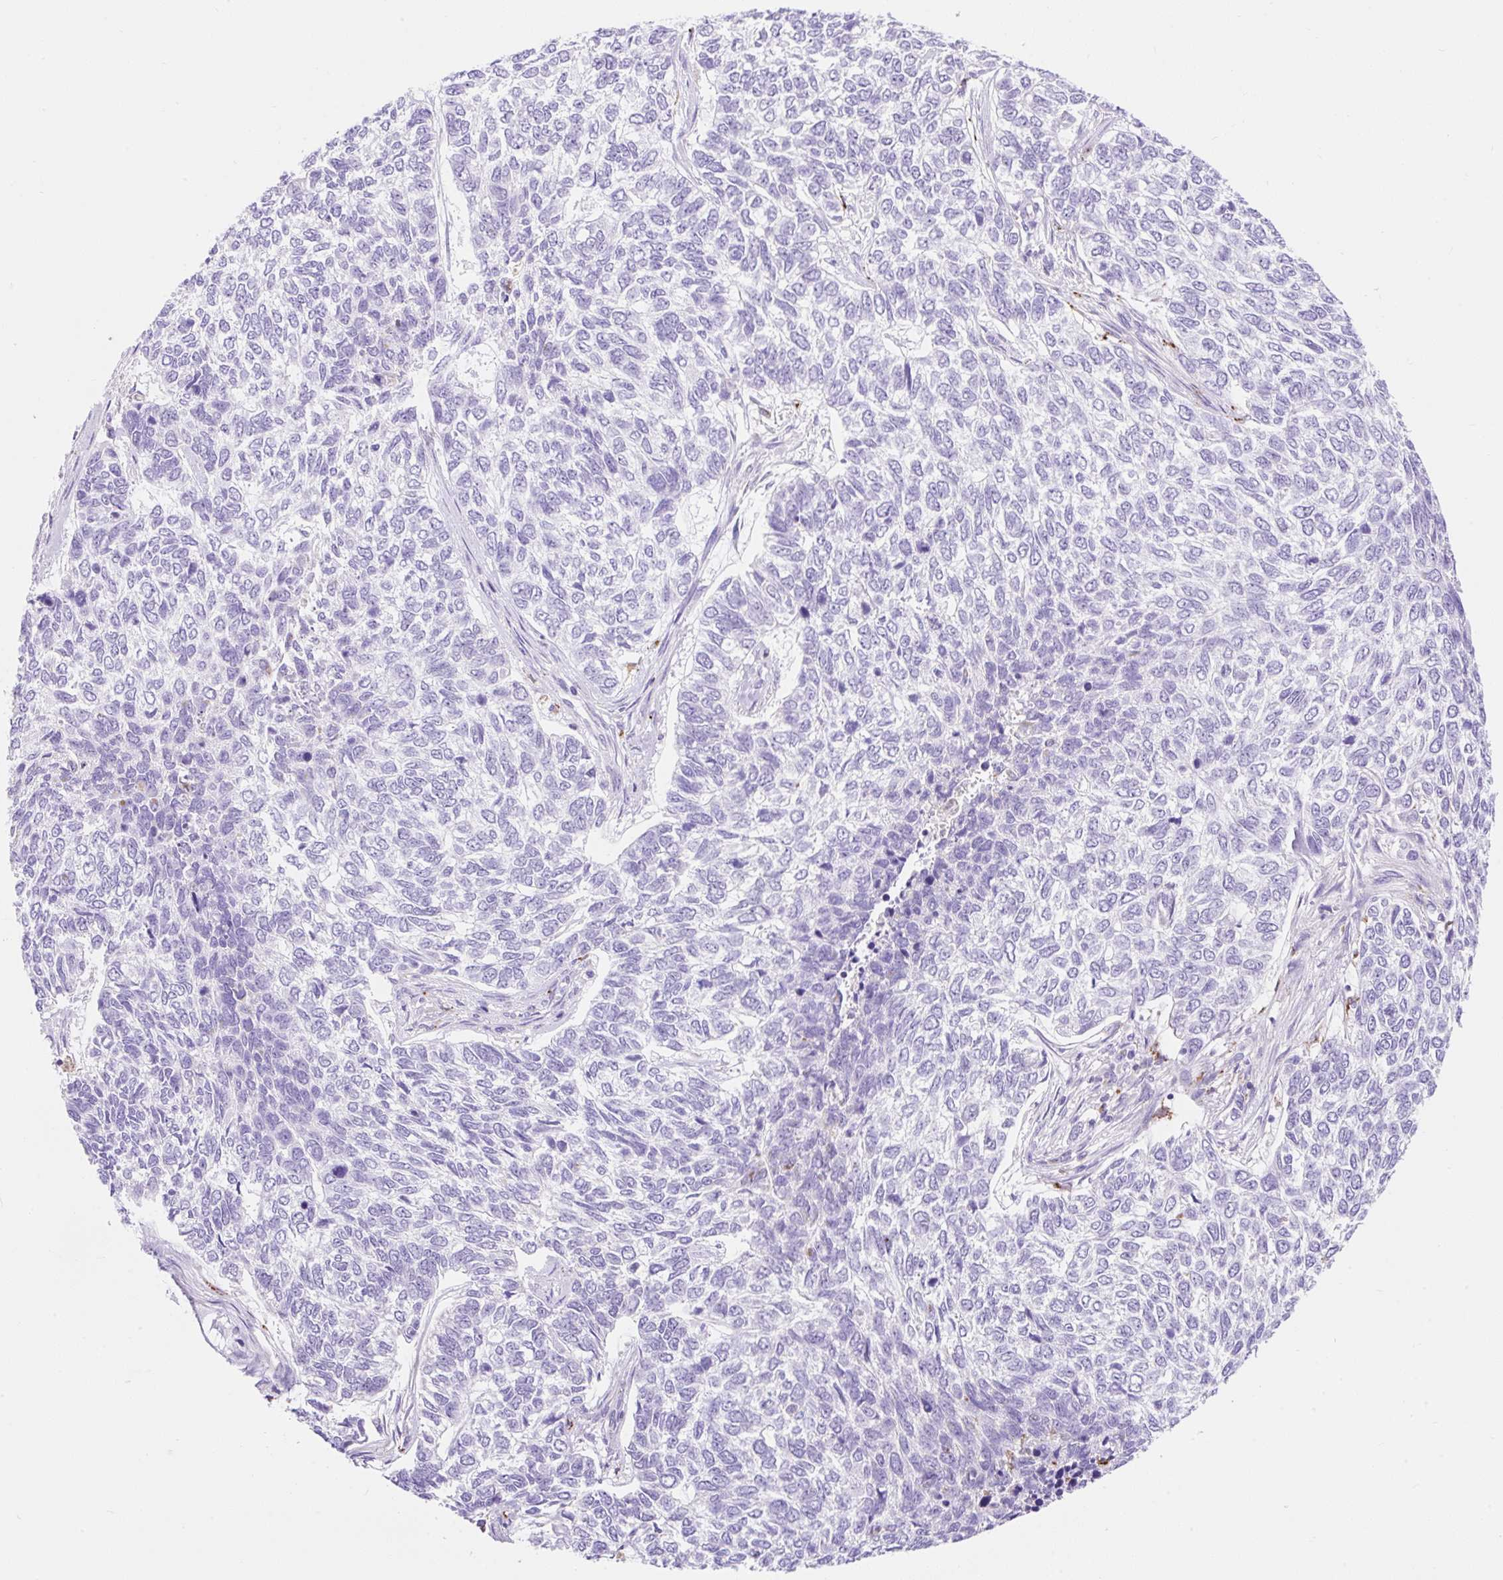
{"staining": {"intensity": "negative", "quantity": "none", "location": "none"}, "tissue": "skin cancer", "cell_type": "Tumor cells", "image_type": "cancer", "snomed": [{"axis": "morphology", "description": "Basal cell carcinoma"}, {"axis": "topography", "description": "Skin"}], "caption": "There is no significant staining in tumor cells of skin cancer (basal cell carcinoma).", "gene": "HEXB", "patient": {"sex": "female", "age": 65}}